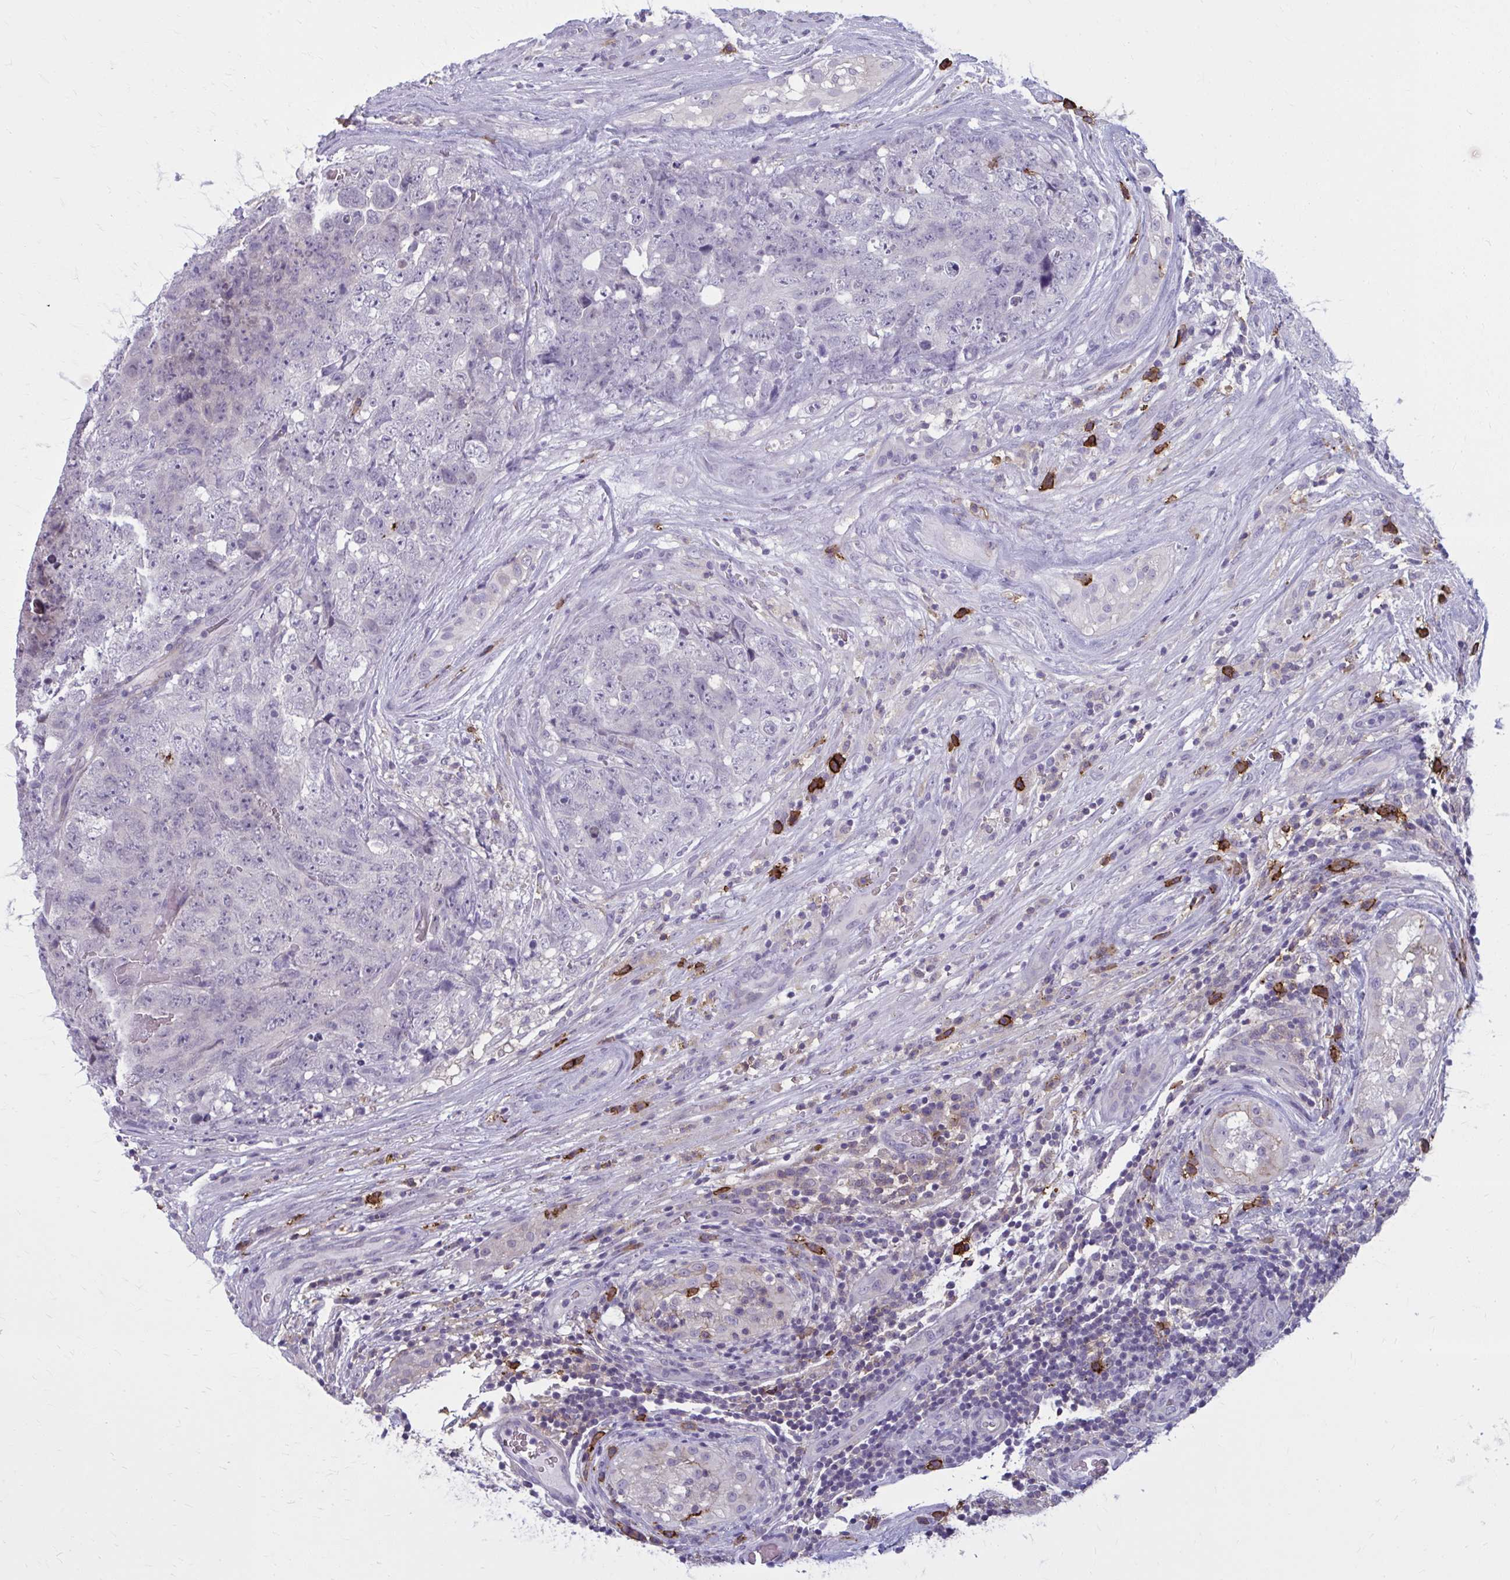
{"staining": {"intensity": "negative", "quantity": "none", "location": "none"}, "tissue": "testis cancer", "cell_type": "Tumor cells", "image_type": "cancer", "snomed": [{"axis": "morphology", "description": "Seminoma, NOS"}, {"axis": "morphology", "description": "Teratoma, malignant, NOS"}, {"axis": "topography", "description": "Testis"}], "caption": "This is an immunohistochemistry micrograph of testis cancer (teratoma (malignant)). There is no positivity in tumor cells.", "gene": "CD38", "patient": {"sex": "male", "age": 34}}